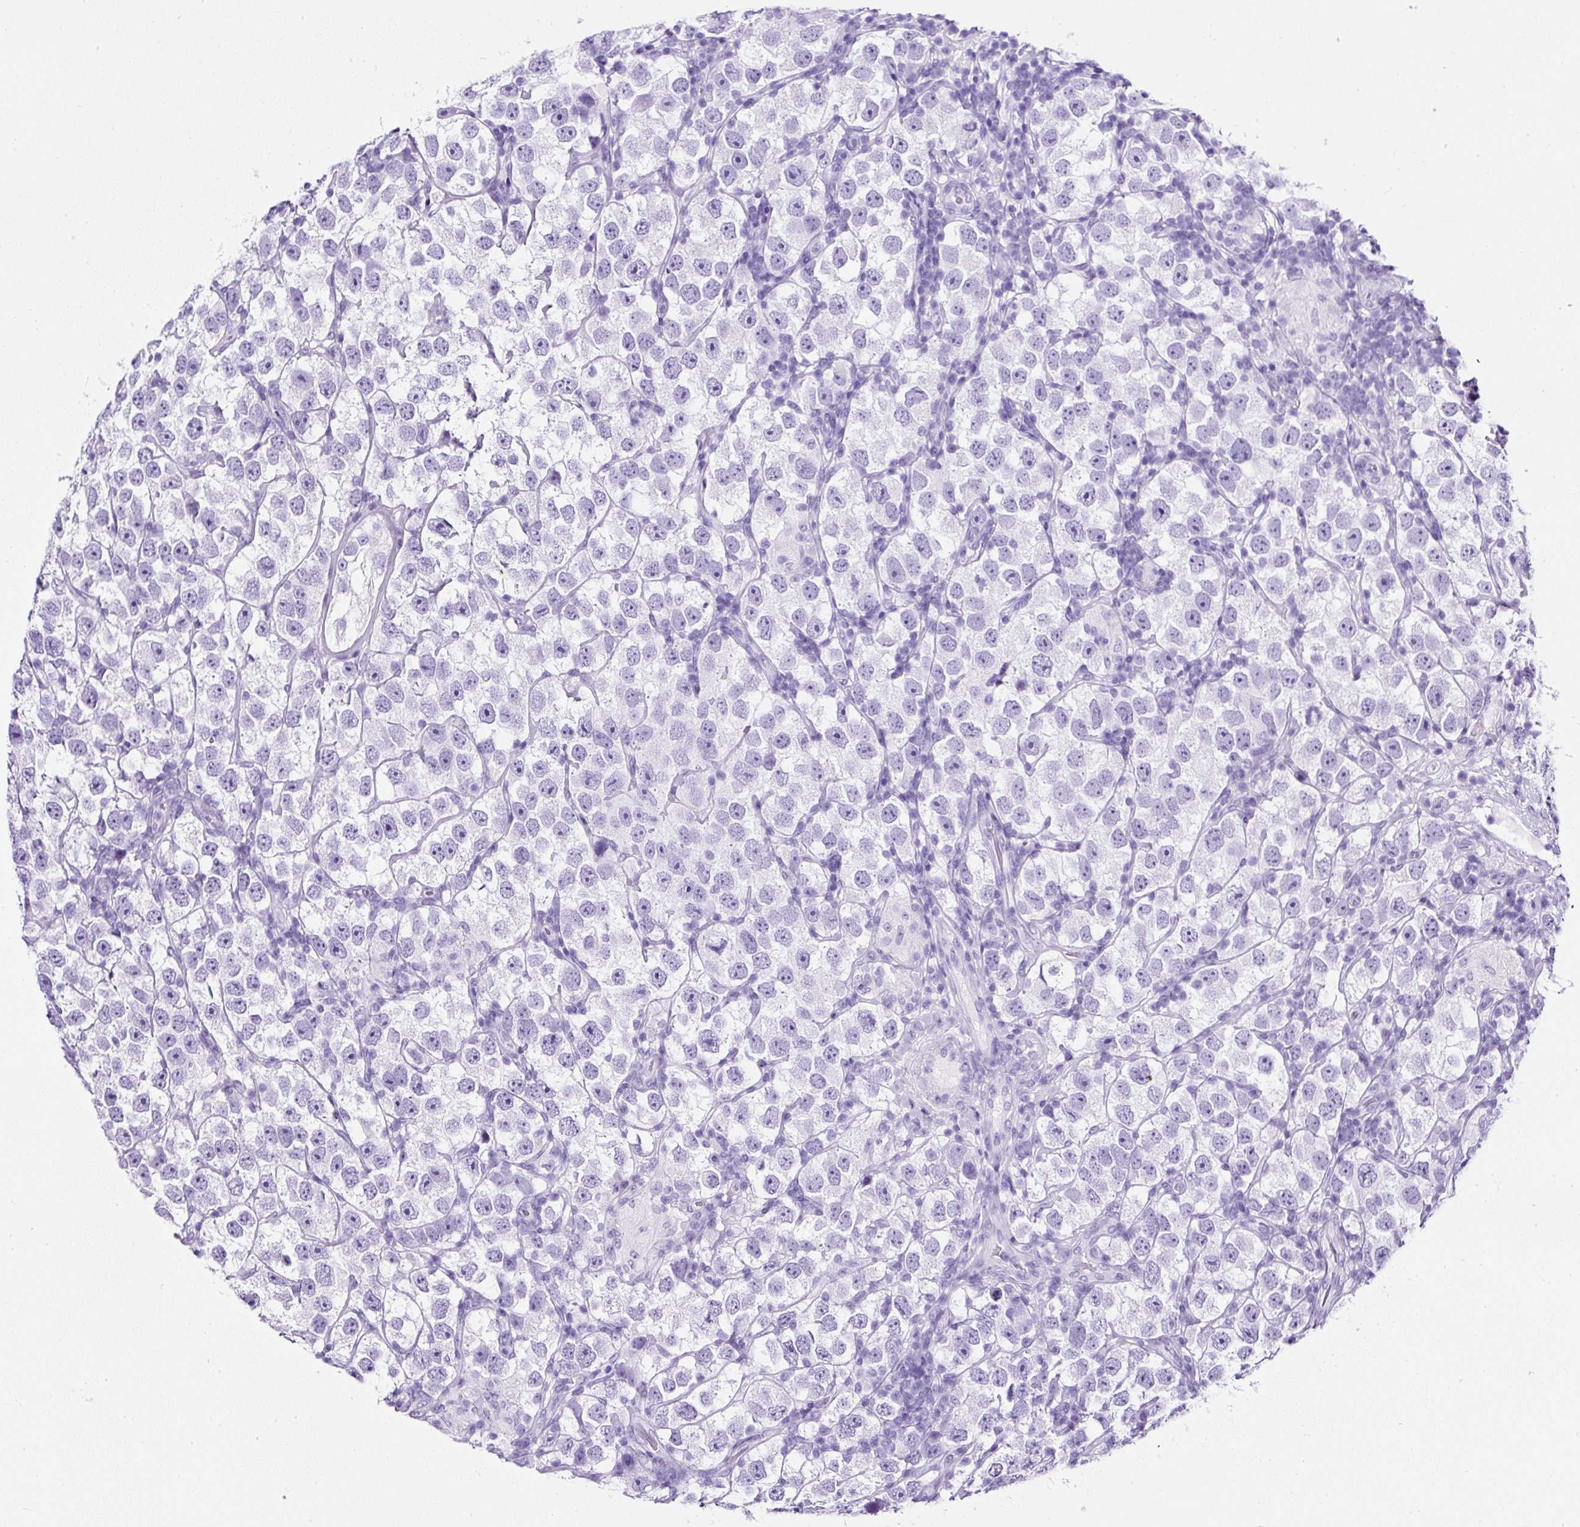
{"staining": {"intensity": "negative", "quantity": "none", "location": "none"}, "tissue": "testis cancer", "cell_type": "Tumor cells", "image_type": "cancer", "snomed": [{"axis": "morphology", "description": "Seminoma, NOS"}, {"axis": "topography", "description": "Testis"}], "caption": "The micrograph displays no significant expression in tumor cells of testis cancer (seminoma).", "gene": "NTS", "patient": {"sex": "male", "age": 26}}